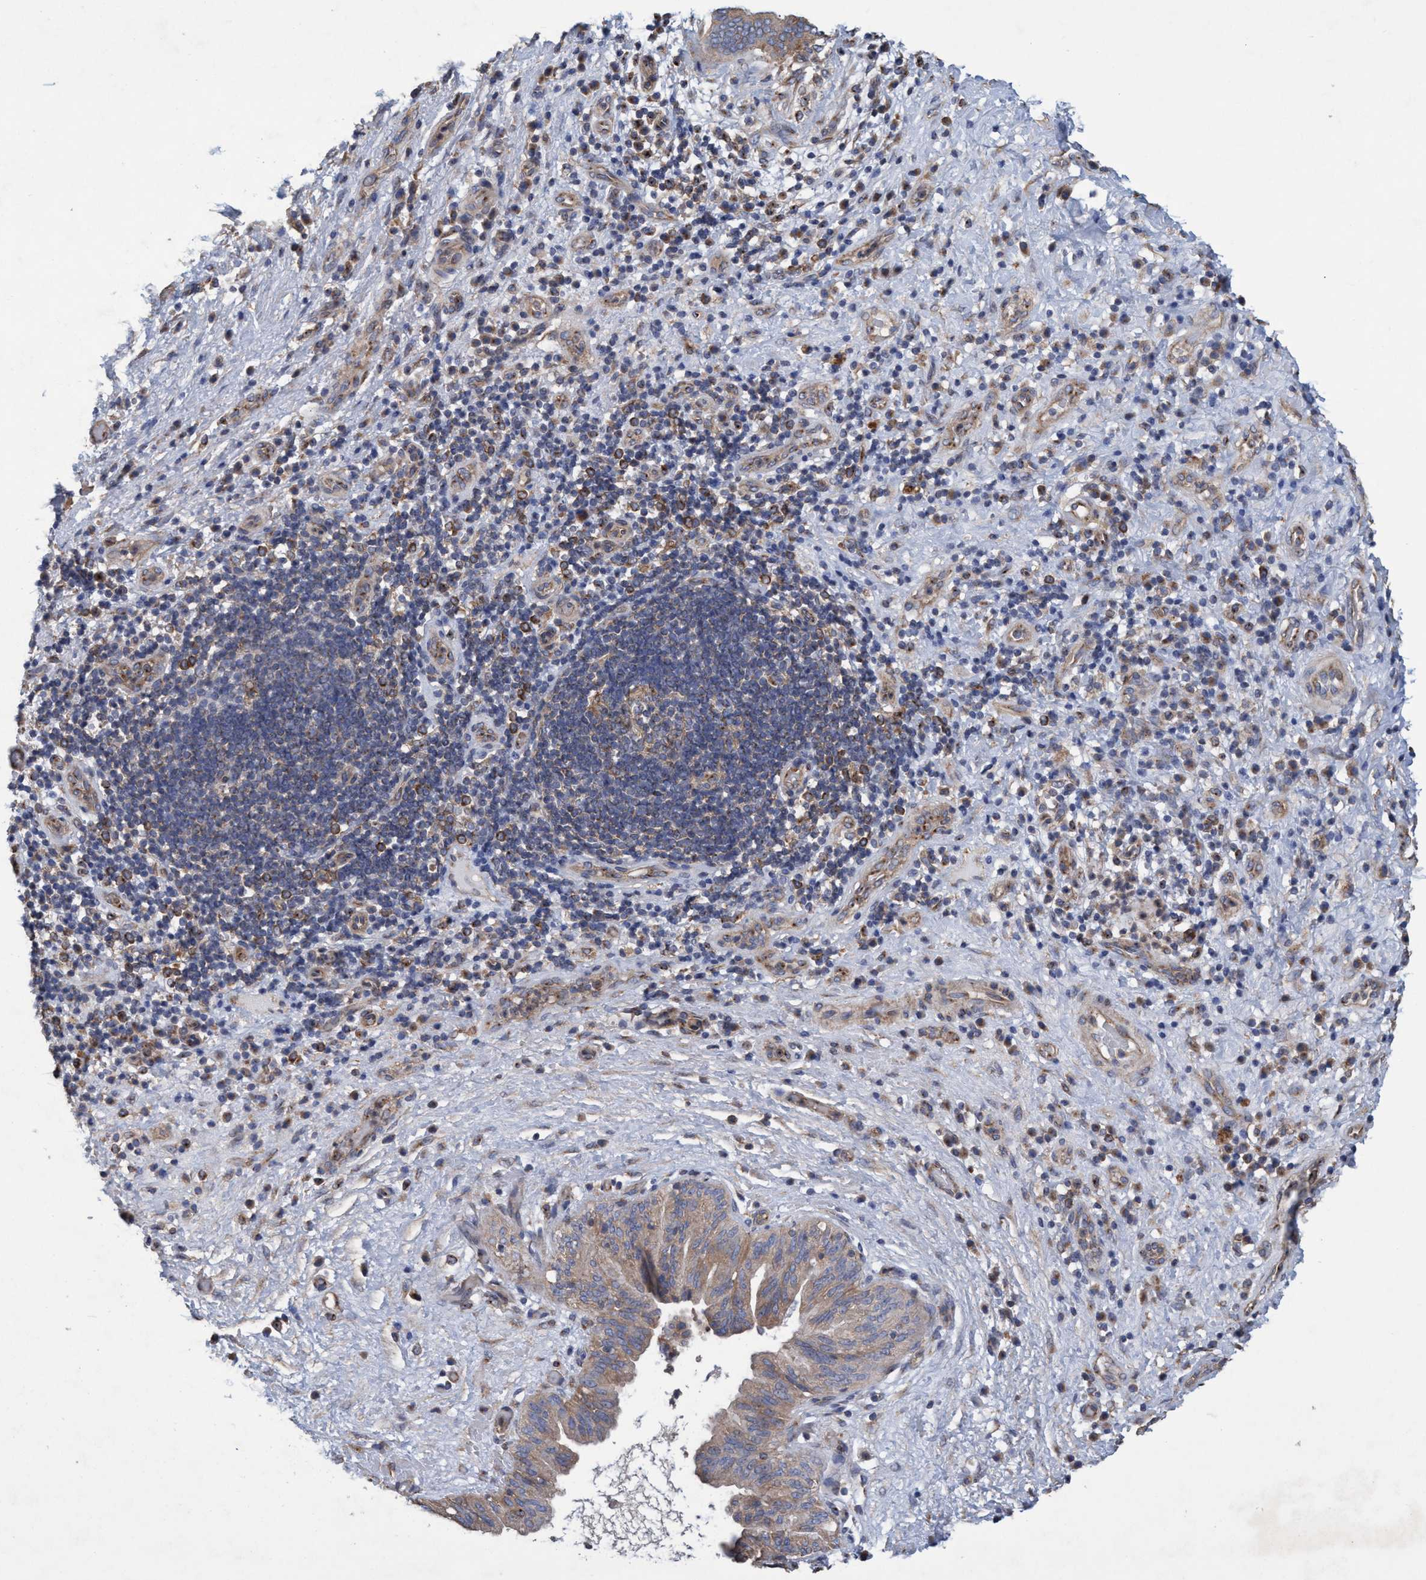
{"staining": {"intensity": "weak", "quantity": ">75%", "location": "cytoplasmic/membranous"}, "tissue": "liver cancer", "cell_type": "Tumor cells", "image_type": "cancer", "snomed": [{"axis": "morphology", "description": "Cholangiocarcinoma"}, {"axis": "topography", "description": "Liver"}], "caption": "IHC photomicrograph of human liver cancer (cholangiocarcinoma) stained for a protein (brown), which exhibits low levels of weak cytoplasmic/membranous expression in about >75% of tumor cells.", "gene": "BICD2", "patient": {"sex": "female", "age": 38}}